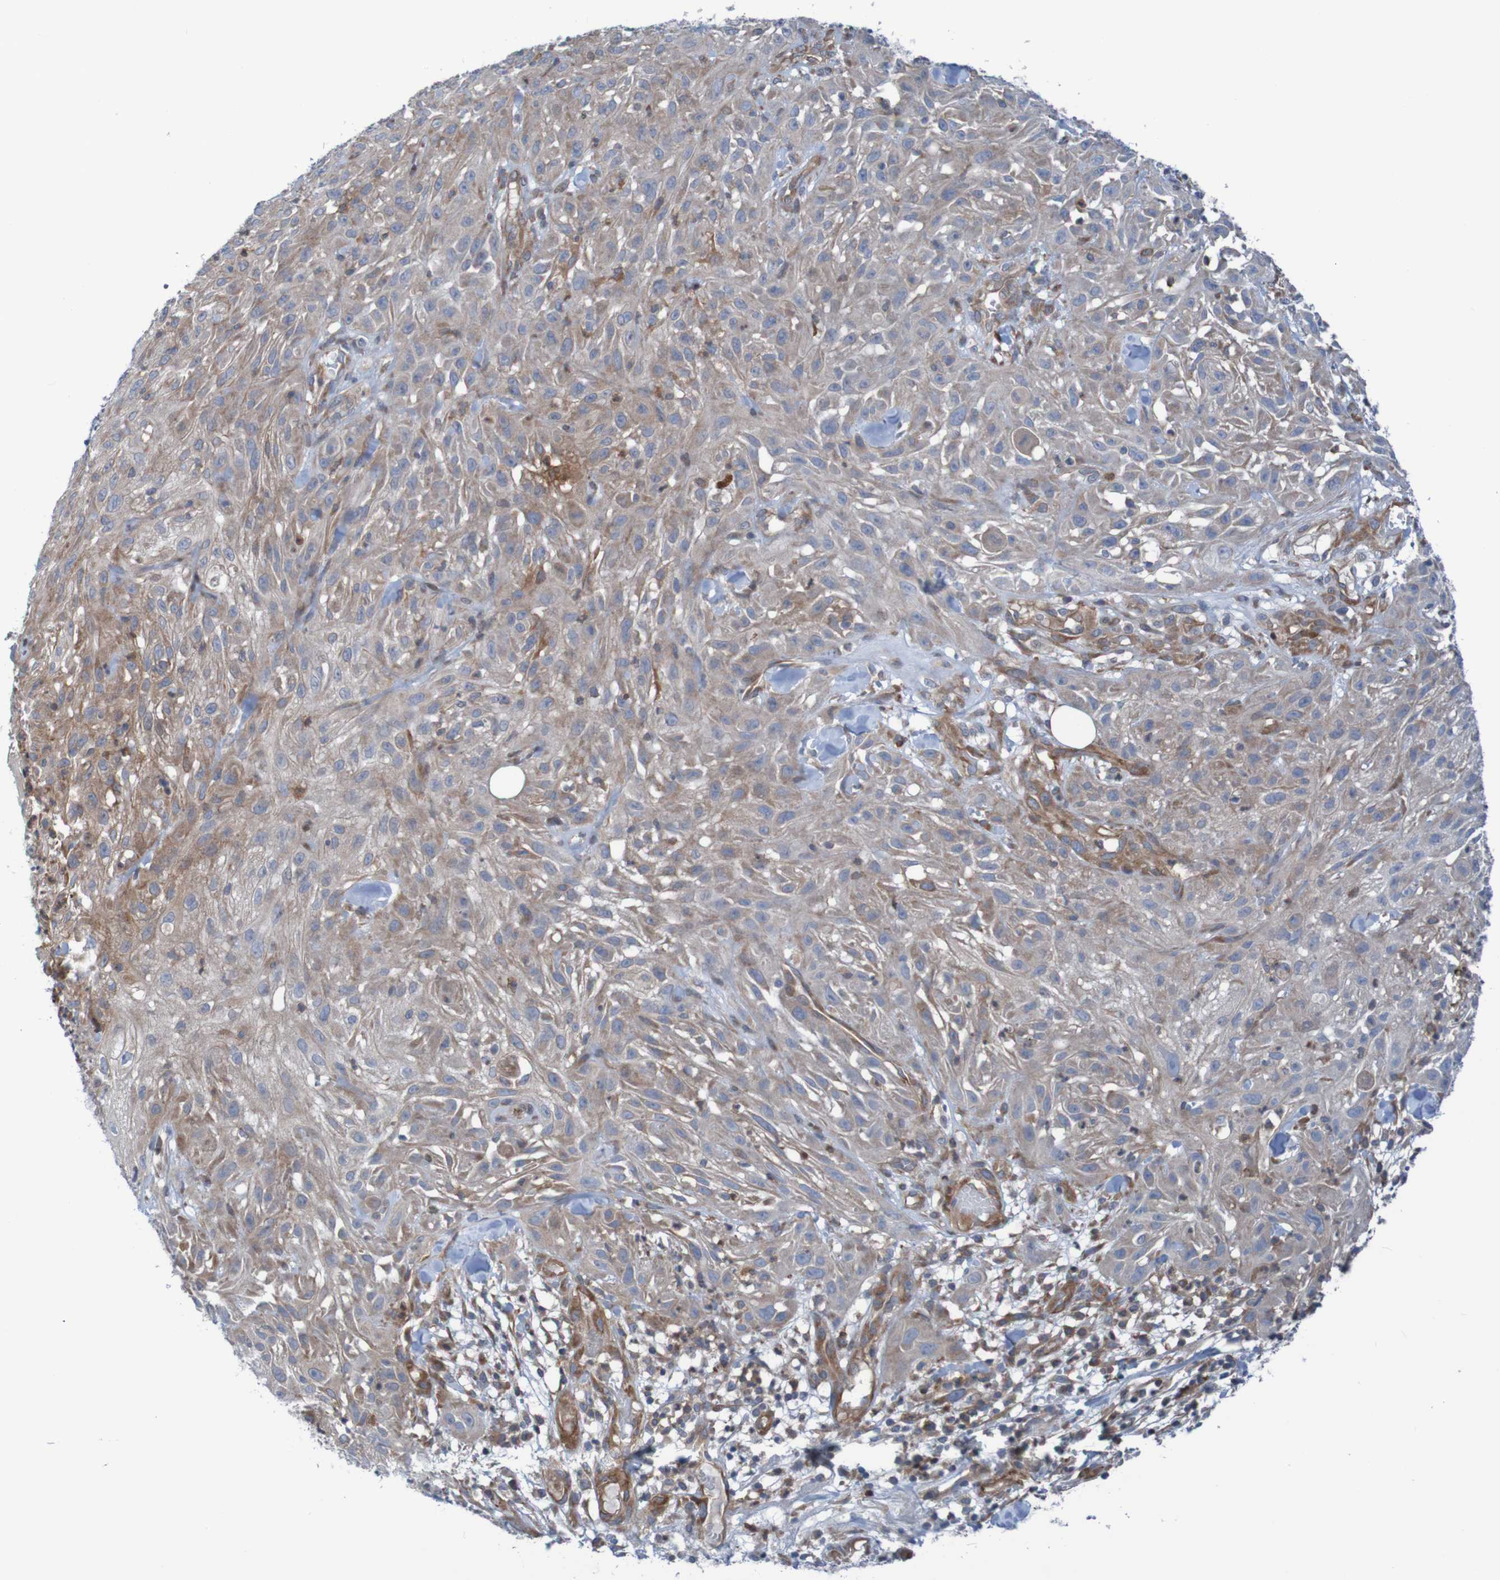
{"staining": {"intensity": "weak", "quantity": "25%-75%", "location": "cytoplasmic/membranous"}, "tissue": "skin cancer", "cell_type": "Tumor cells", "image_type": "cancer", "snomed": [{"axis": "morphology", "description": "Squamous cell carcinoma, NOS"}, {"axis": "topography", "description": "Skin"}], "caption": "Tumor cells show weak cytoplasmic/membranous staining in about 25%-75% of cells in skin cancer.", "gene": "ANGPT4", "patient": {"sex": "male", "age": 75}}